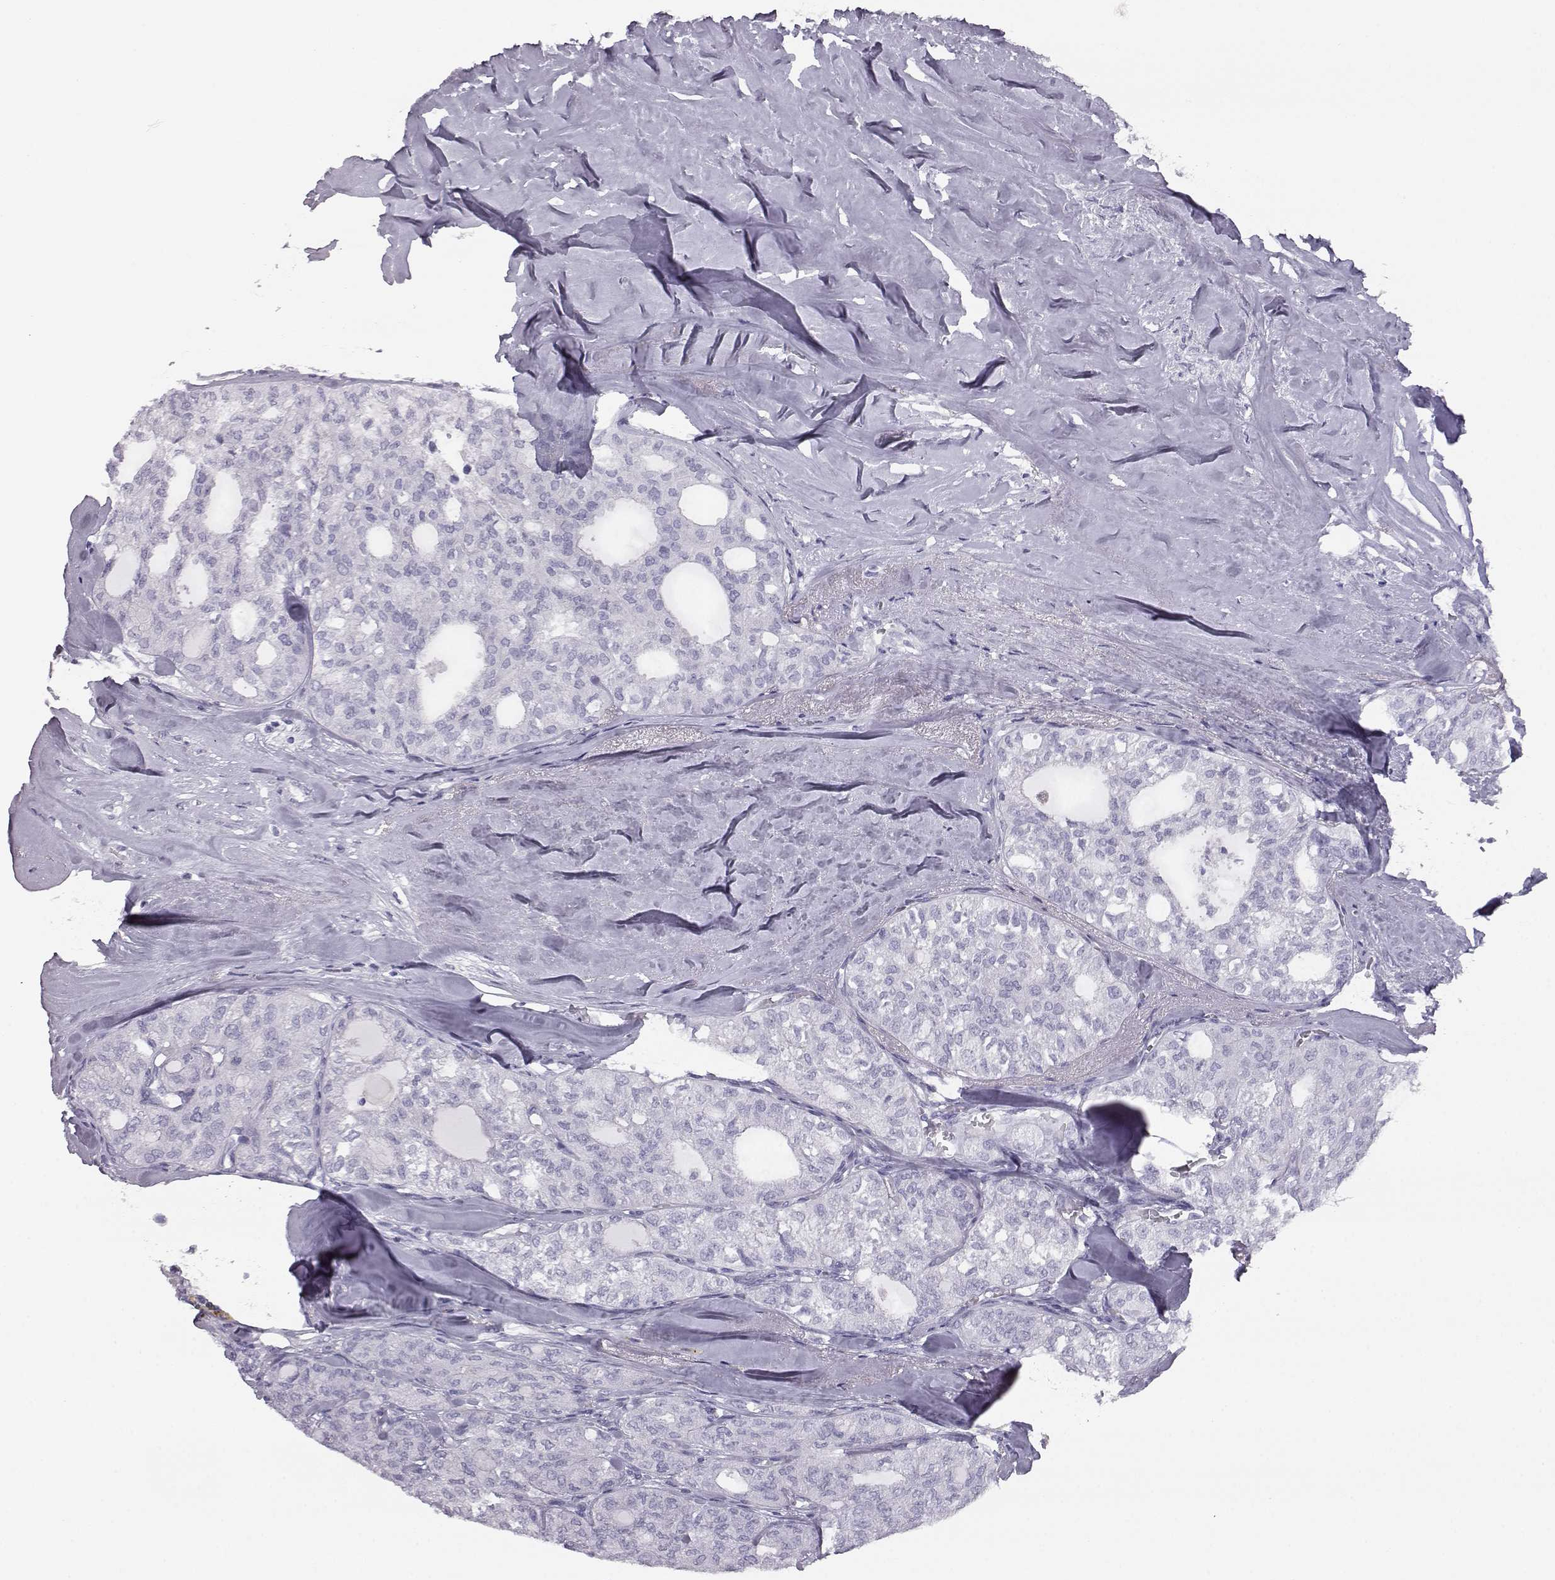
{"staining": {"intensity": "negative", "quantity": "none", "location": "none"}, "tissue": "thyroid cancer", "cell_type": "Tumor cells", "image_type": "cancer", "snomed": [{"axis": "morphology", "description": "Follicular adenoma carcinoma, NOS"}, {"axis": "topography", "description": "Thyroid gland"}], "caption": "Protein analysis of thyroid cancer demonstrates no significant staining in tumor cells.", "gene": "ITLN2", "patient": {"sex": "male", "age": 75}}